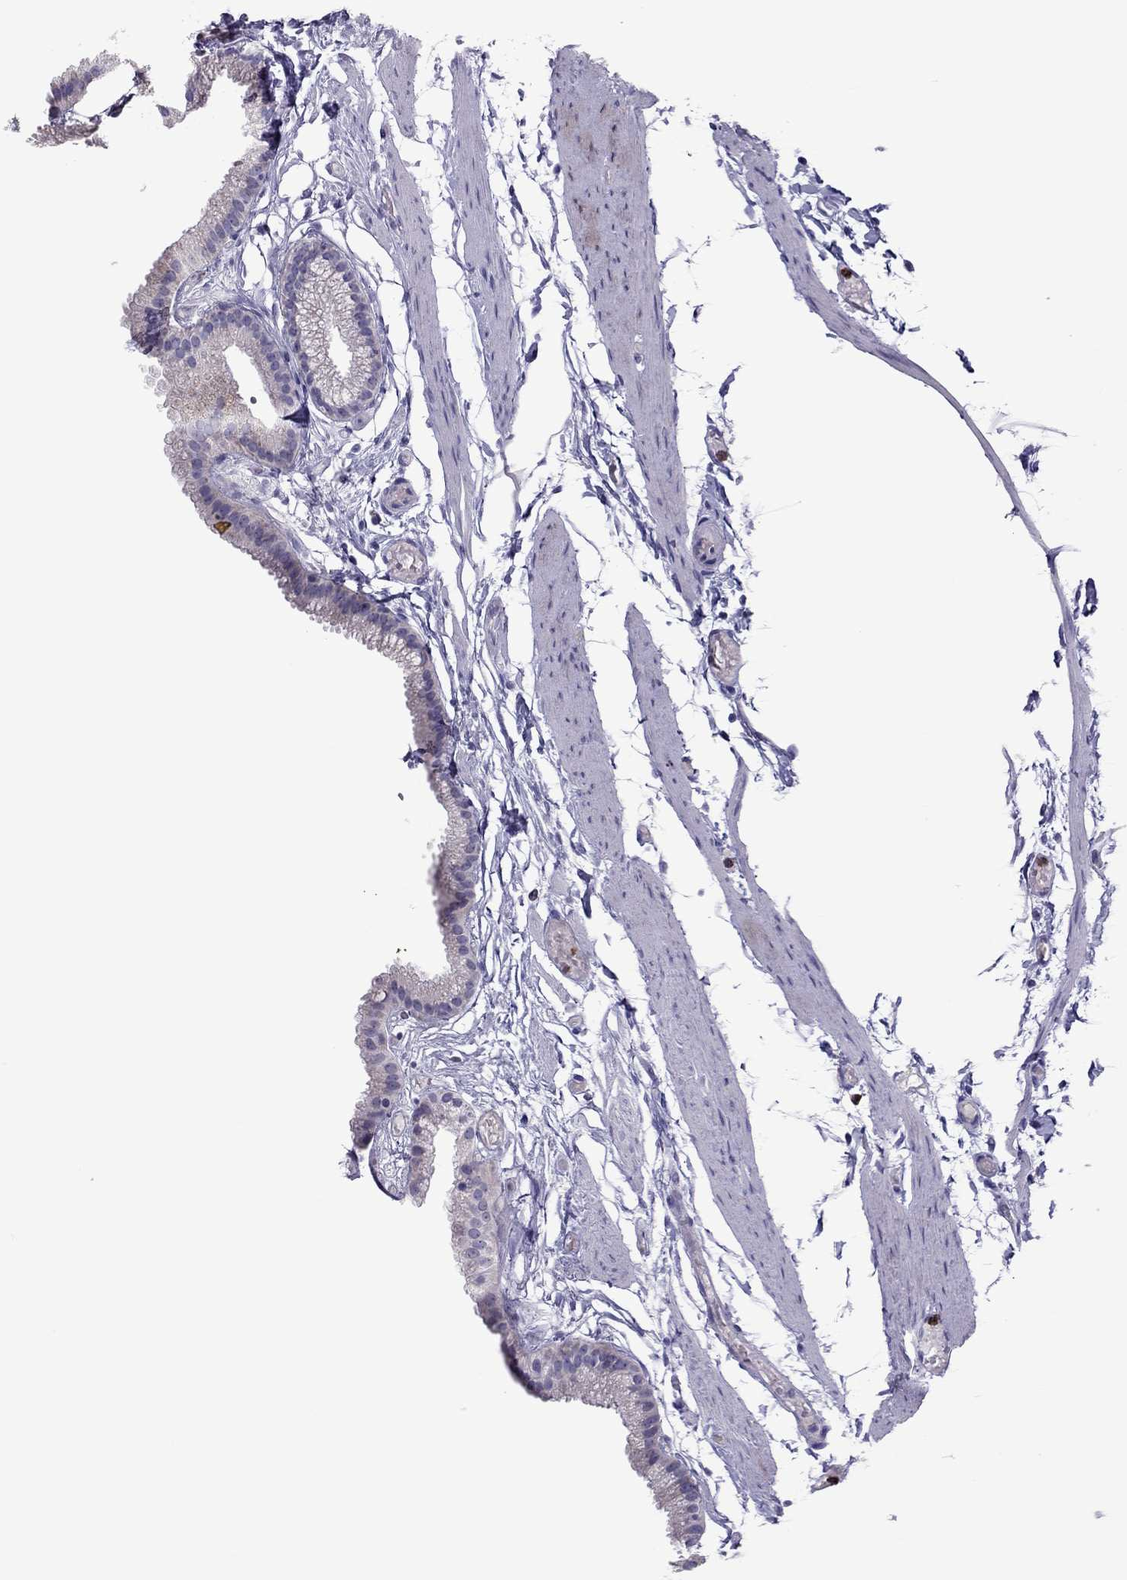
{"staining": {"intensity": "negative", "quantity": "none", "location": "none"}, "tissue": "gallbladder", "cell_type": "Glandular cells", "image_type": "normal", "snomed": [{"axis": "morphology", "description": "Normal tissue, NOS"}, {"axis": "topography", "description": "Gallbladder"}], "caption": "Gallbladder stained for a protein using immunohistochemistry displays no expression glandular cells.", "gene": "CCL27", "patient": {"sex": "female", "age": 45}}